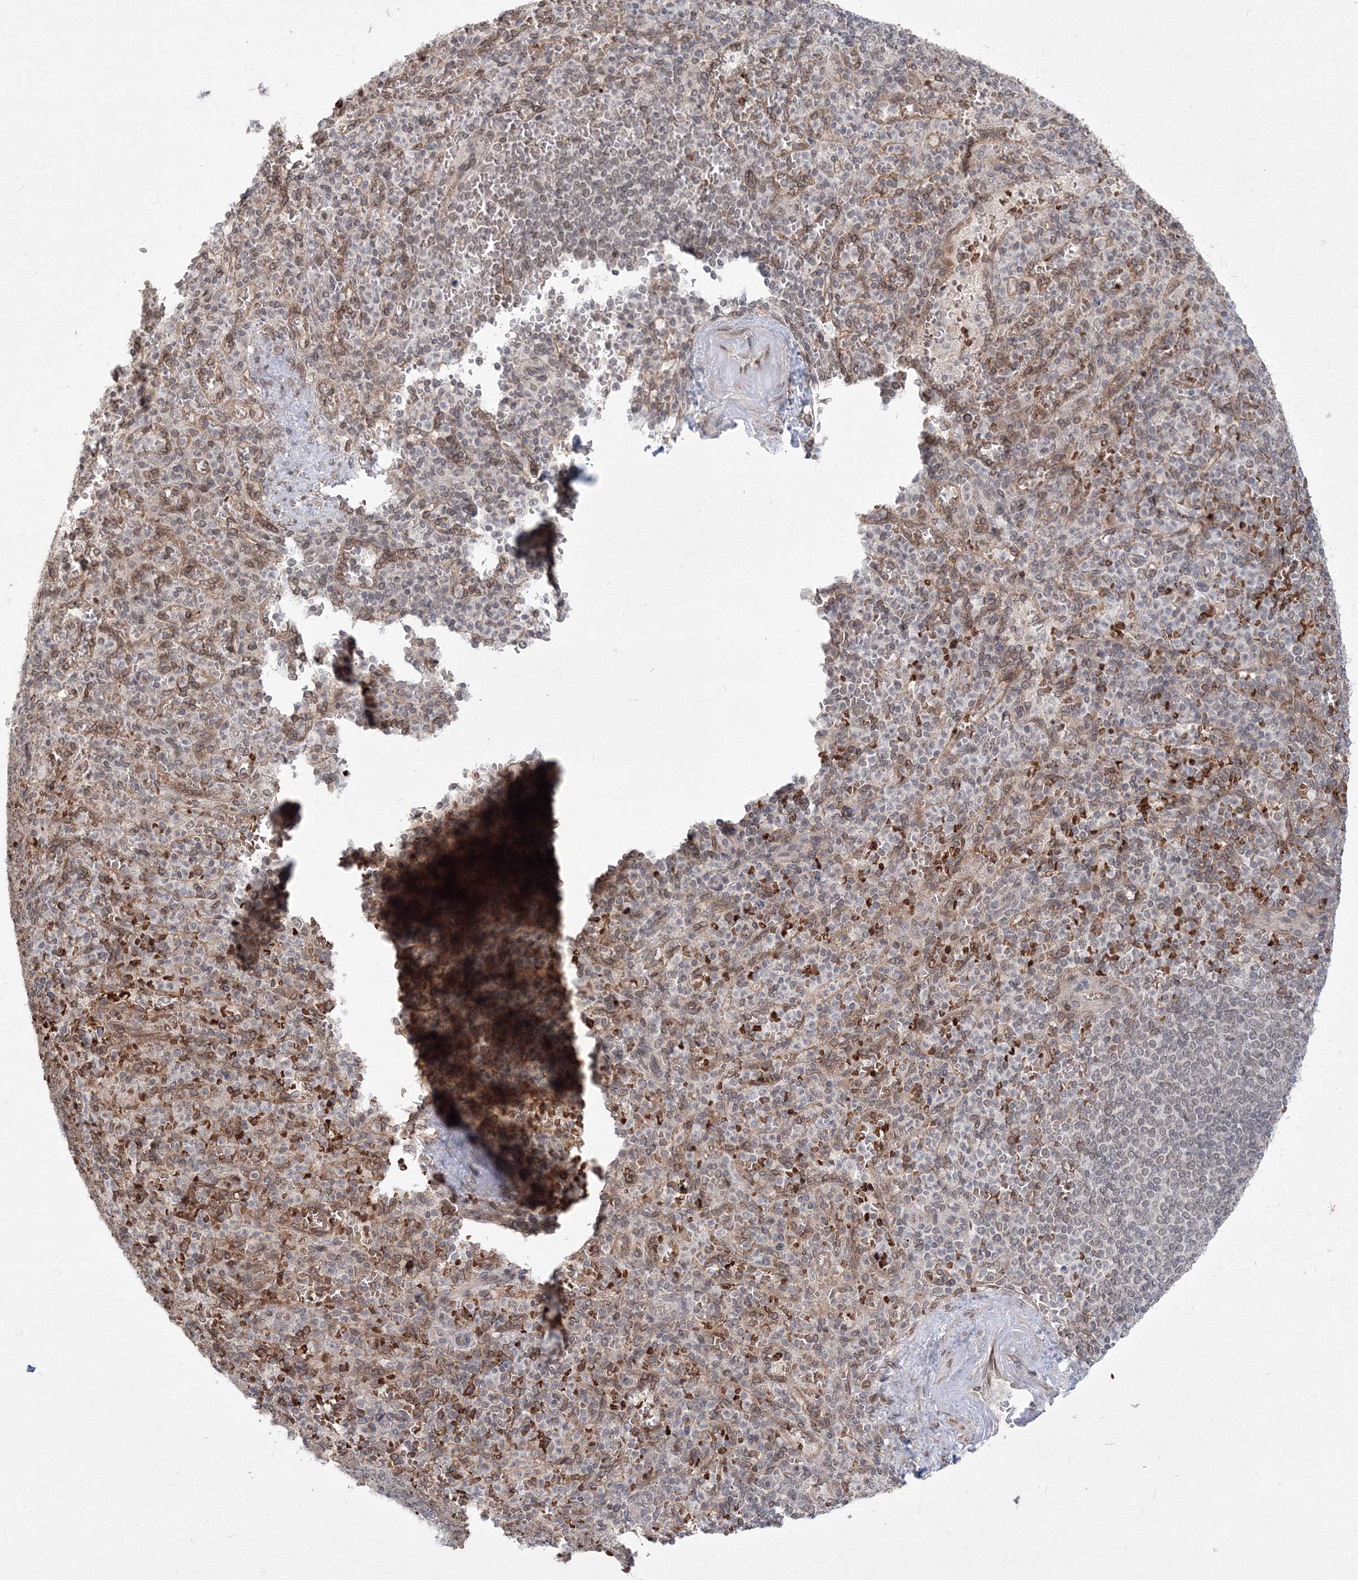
{"staining": {"intensity": "moderate", "quantity": ">75%", "location": "cytoplasmic/membranous,nuclear"}, "tissue": "spleen", "cell_type": "Cells in red pulp", "image_type": "normal", "snomed": [{"axis": "morphology", "description": "Normal tissue, NOS"}, {"axis": "topography", "description": "Spleen"}], "caption": "Immunohistochemistry (DAB) staining of unremarkable spleen reveals moderate cytoplasmic/membranous,nuclear protein staining in about >75% of cells in red pulp. Nuclei are stained in blue.", "gene": "DNAJB2", "patient": {"sex": "female", "age": 74}}